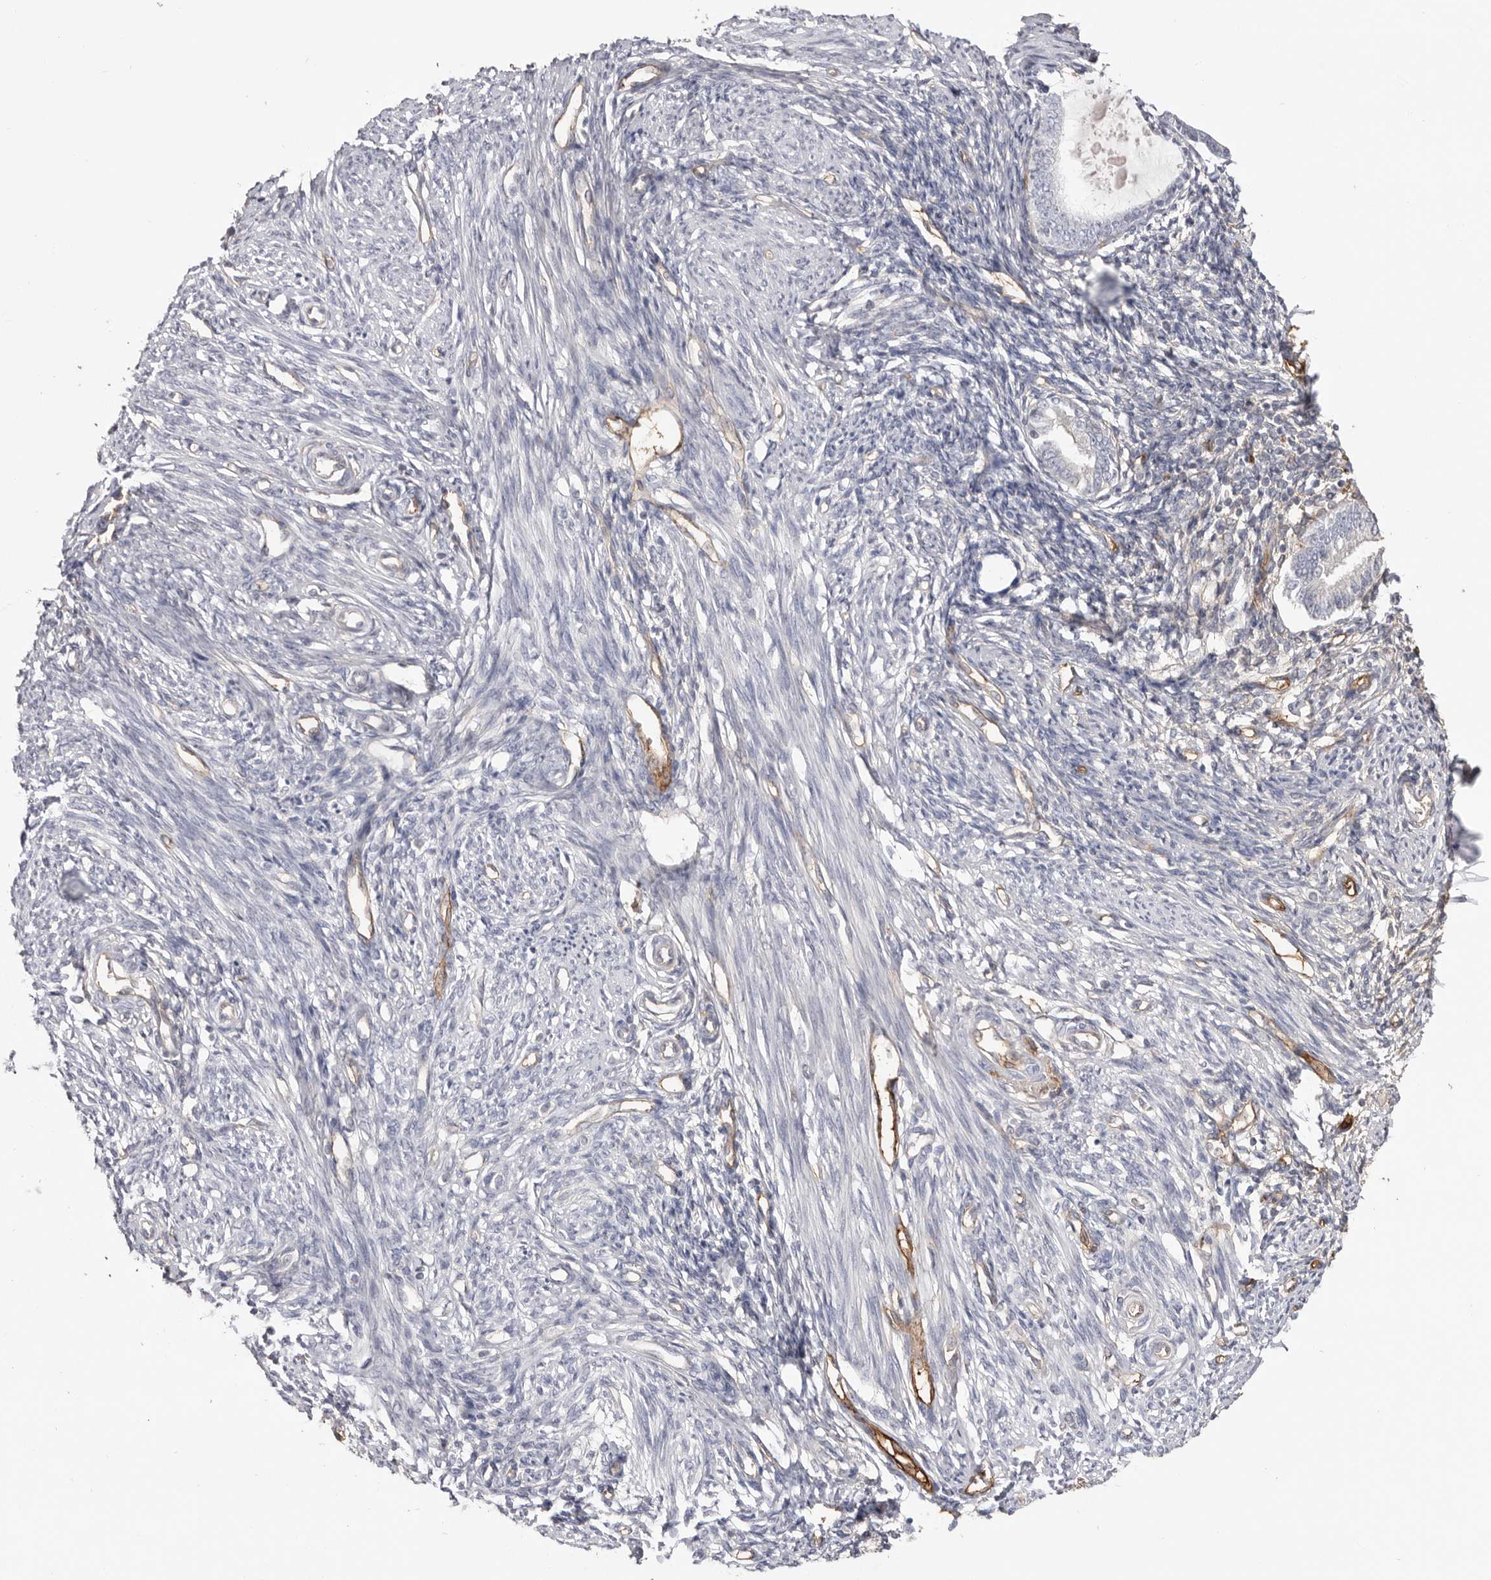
{"staining": {"intensity": "moderate", "quantity": "25%-75%", "location": "cytoplasmic/membranous"}, "tissue": "endometrium", "cell_type": "Cells in endometrial stroma", "image_type": "normal", "snomed": [{"axis": "morphology", "description": "Normal tissue, NOS"}, {"axis": "topography", "description": "Endometrium"}], "caption": "Immunohistochemical staining of benign human endometrium demonstrates medium levels of moderate cytoplasmic/membranous expression in about 25%-75% of cells in endometrial stroma. Immunohistochemistry (ihc) stains the protein of interest in brown and the nuclei are stained blue.", "gene": "LRRC66", "patient": {"sex": "female", "age": 56}}